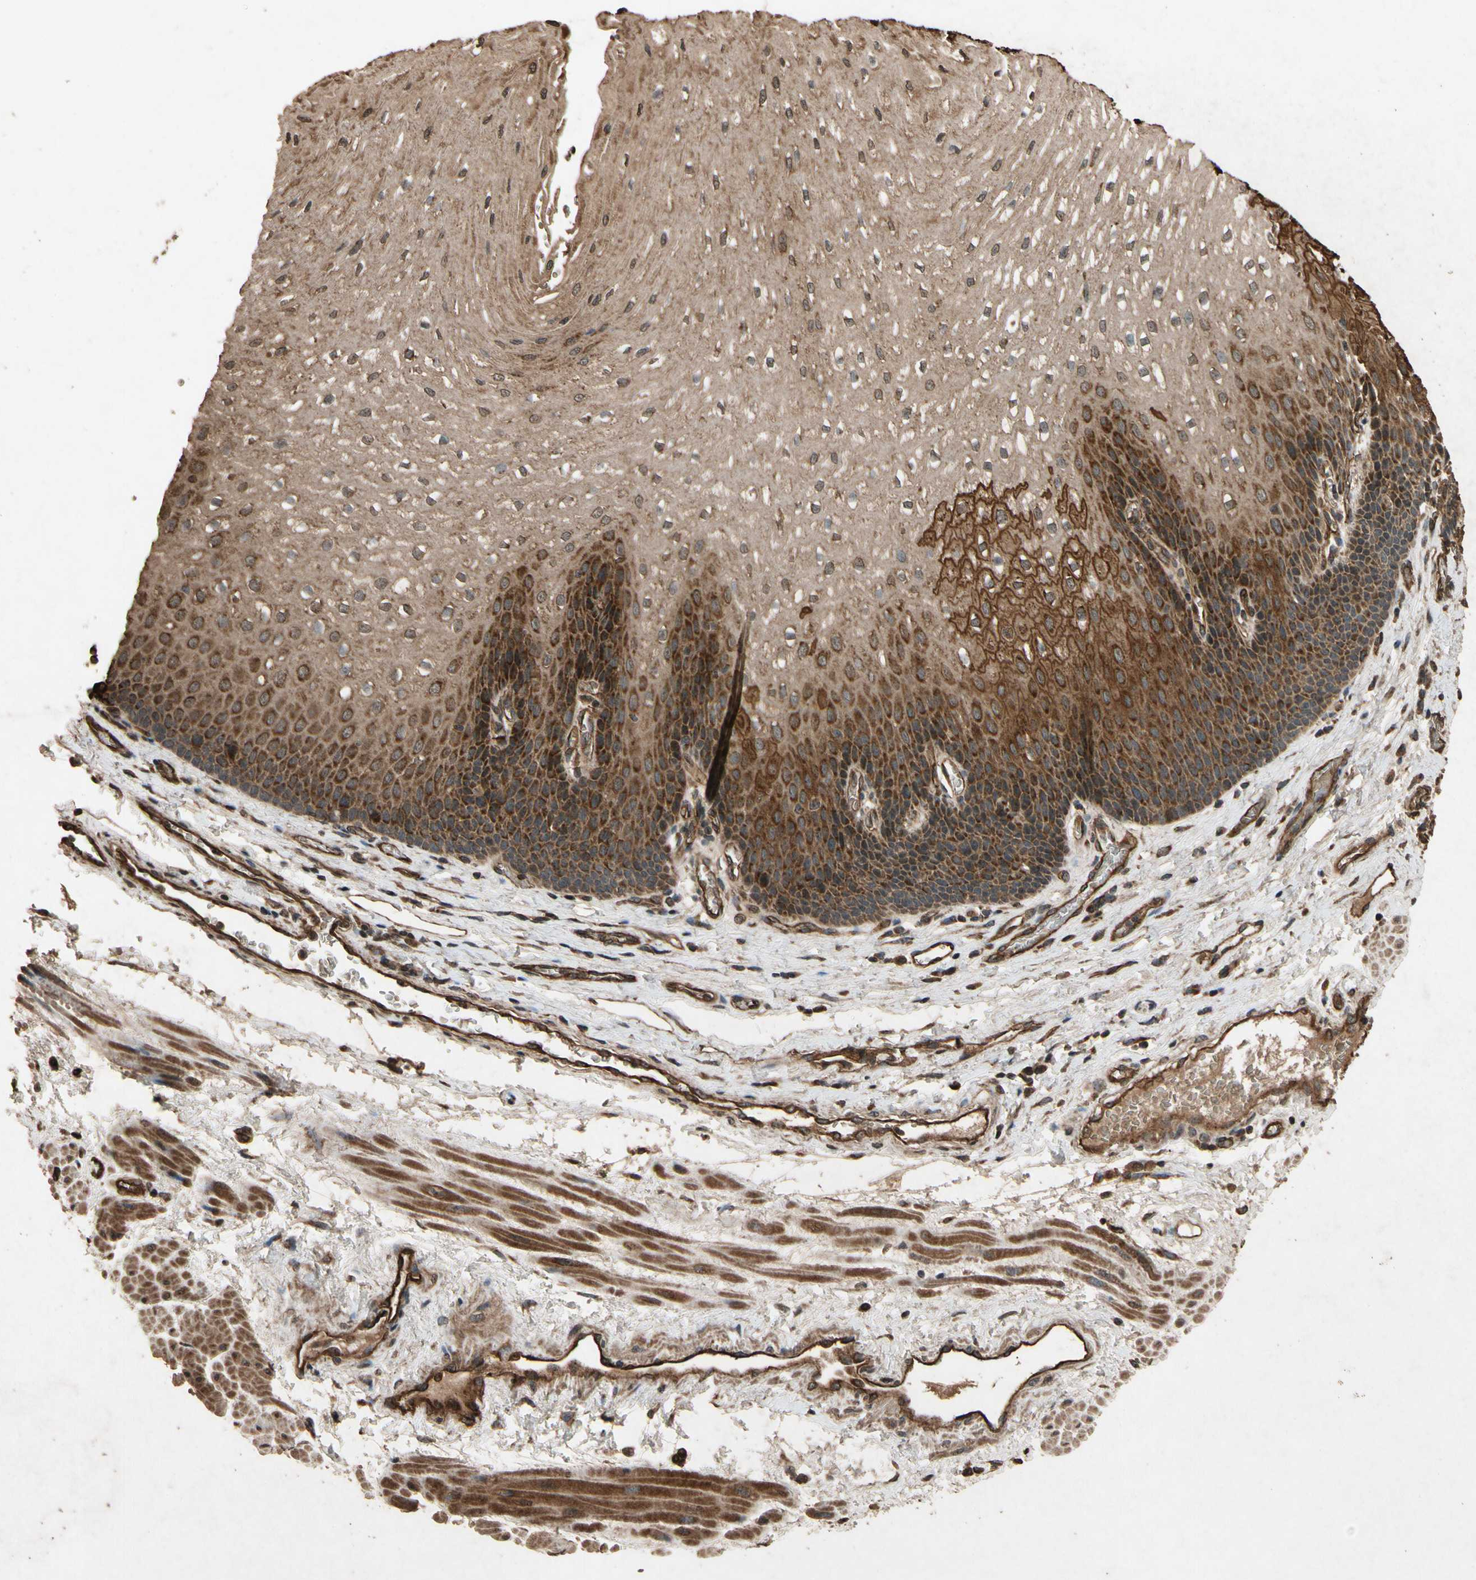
{"staining": {"intensity": "strong", "quantity": ">75%", "location": "cytoplasmic/membranous,nuclear"}, "tissue": "esophagus", "cell_type": "Squamous epithelial cells", "image_type": "normal", "snomed": [{"axis": "morphology", "description": "Normal tissue, NOS"}, {"axis": "topography", "description": "Esophagus"}], "caption": "Immunohistochemistry (IHC) (DAB) staining of benign esophagus demonstrates strong cytoplasmic/membranous,nuclear protein staining in approximately >75% of squamous epithelial cells.", "gene": "TXN2", "patient": {"sex": "male", "age": 48}}